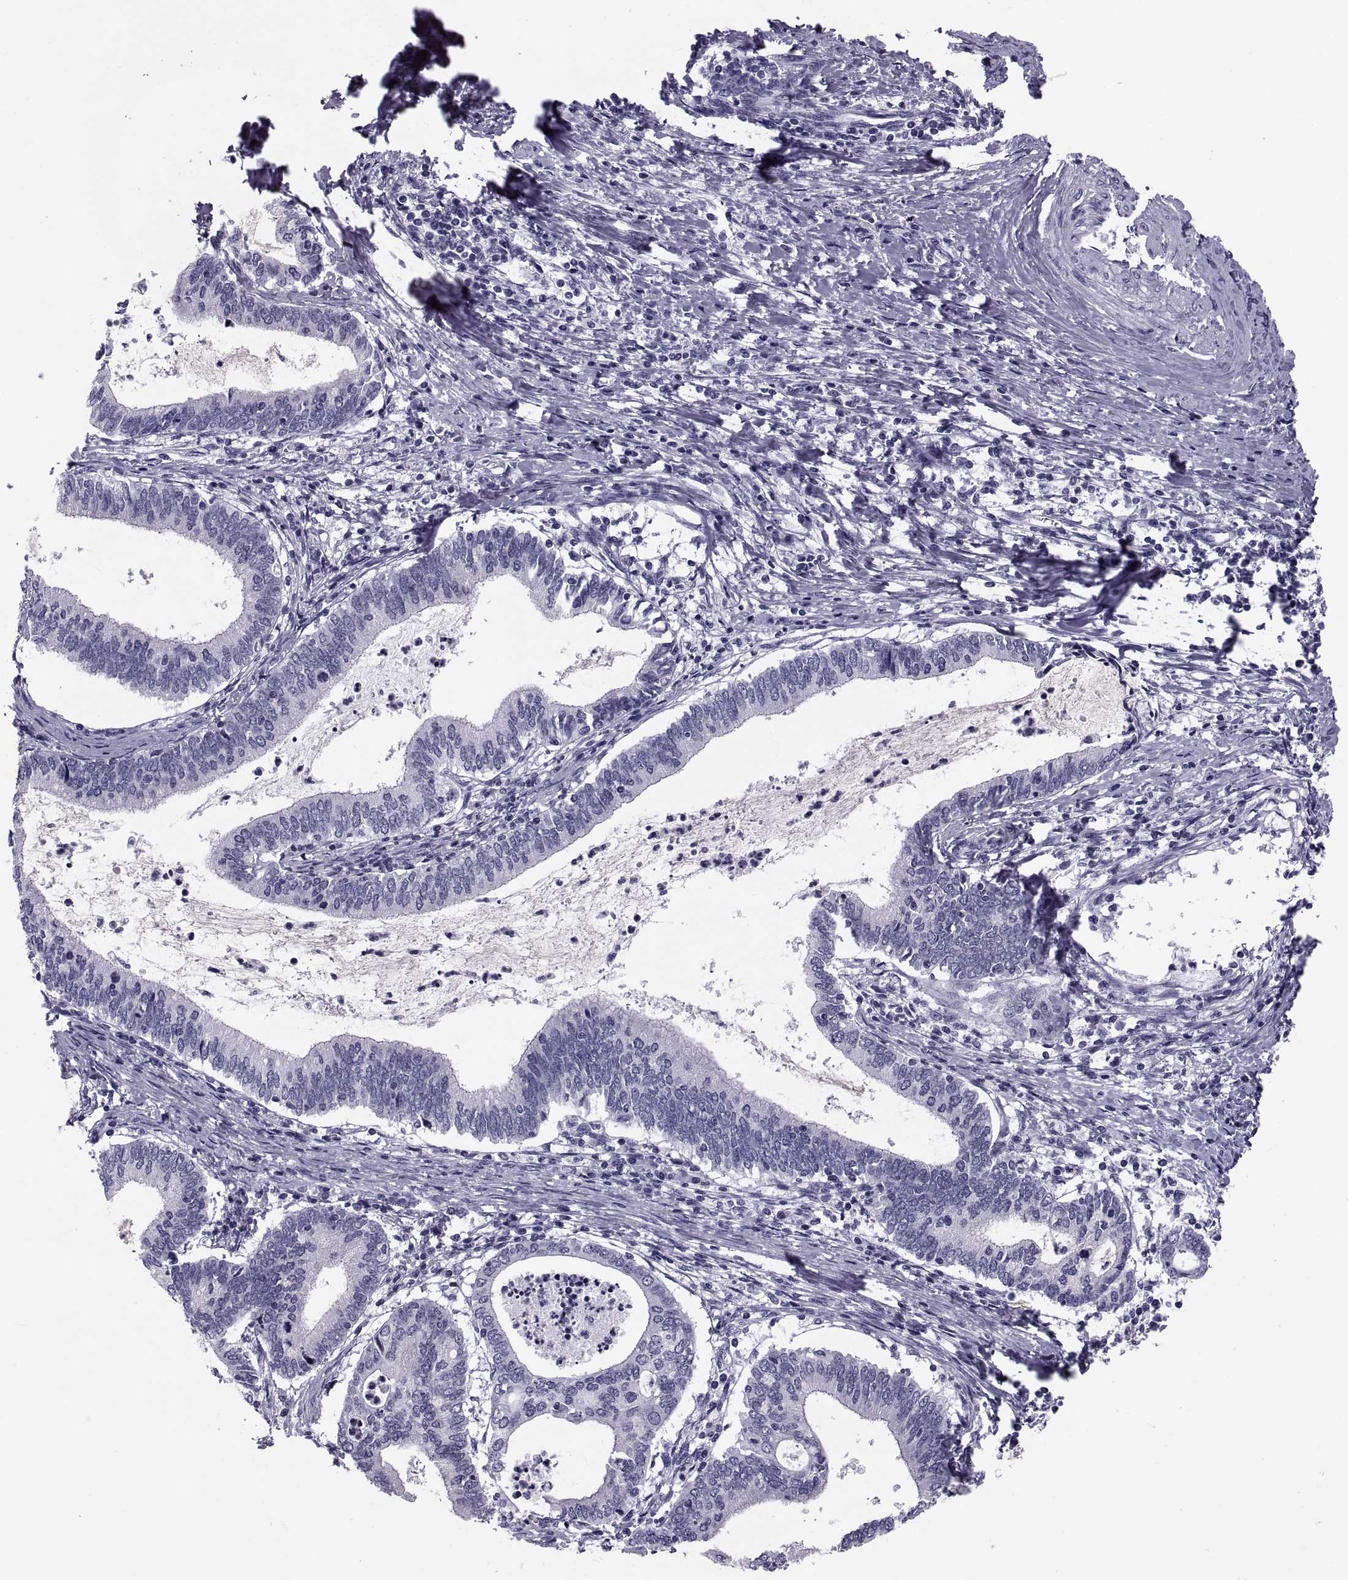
{"staining": {"intensity": "negative", "quantity": "none", "location": "none"}, "tissue": "cervical cancer", "cell_type": "Tumor cells", "image_type": "cancer", "snomed": [{"axis": "morphology", "description": "Adenocarcinoma, NOS"}, {"axis": "topography", "description": "Cervix"}], "caption": "A high-resolution histopathology image shows immunohistochemistry (IHC) staining of cervical cancer (adenocarcinoma), which shows no significant positivity in tumor cells. (DAB (3,3'-diaminobenzidine) immunohistochemistry, high magnification).", "gene": "CRISP1", "patient": {"sex": "female", "age": 42}}